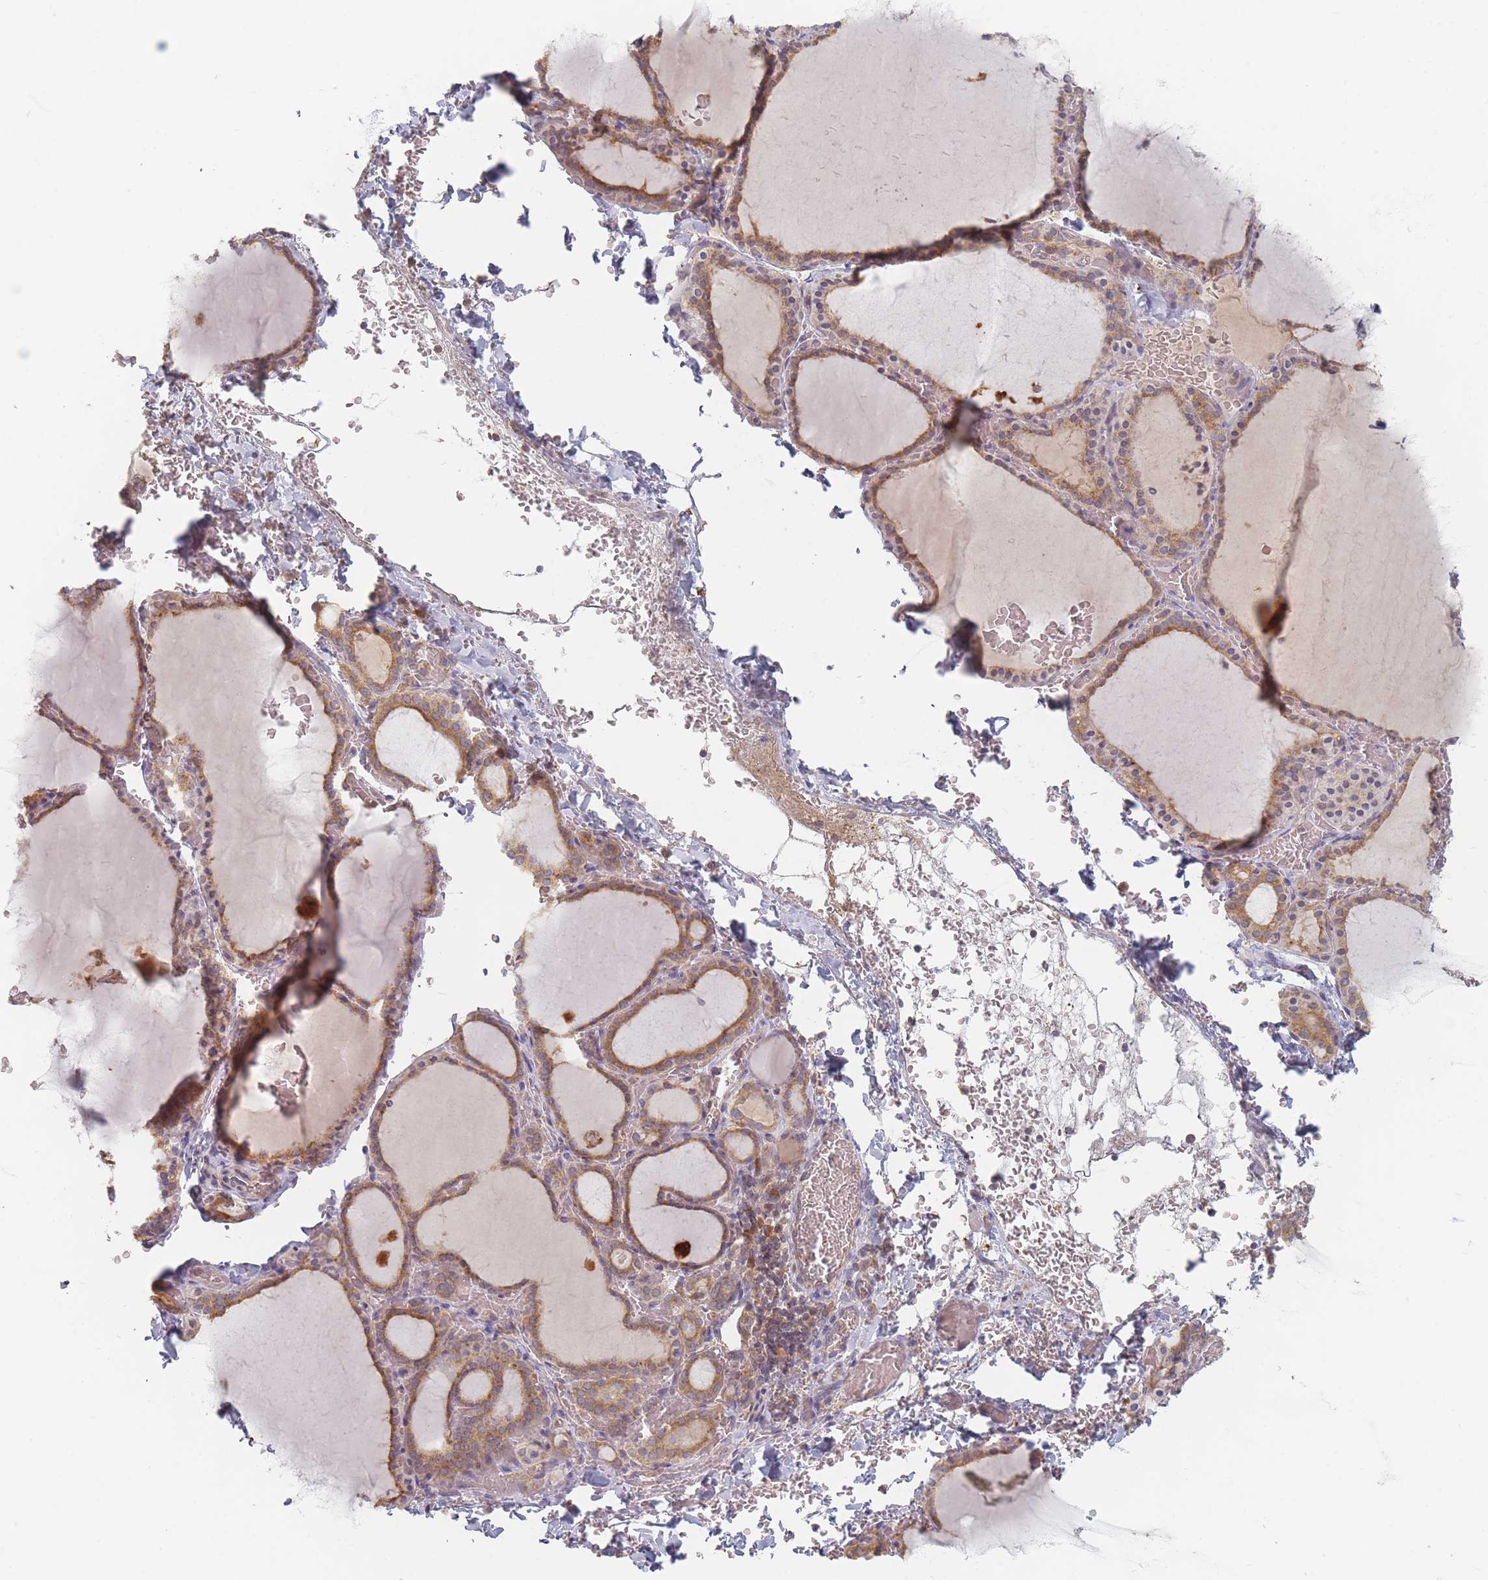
{"staining": {"intensity": "moderate", "quantity": ">75%", "location": "cytoplasmic/membranous"}, "tissue": "thyroid gland", "cell_type": "Glandular cells", "image_type": "normal", "snomed": [{"axis": "morphology", "description": "Normal tissue, NOS"}, {"axis": "topography", "description": "Thyroid gland"}], "caption": "Immunohistochemical staining of unremarkable thyroid gland displays >75% levels of moderate cytoplasmic/membranous protein positivity in about >75% of glandular cells.", "gene": "SLC35F3", "patient": {"sex": "female", "age": 39}}